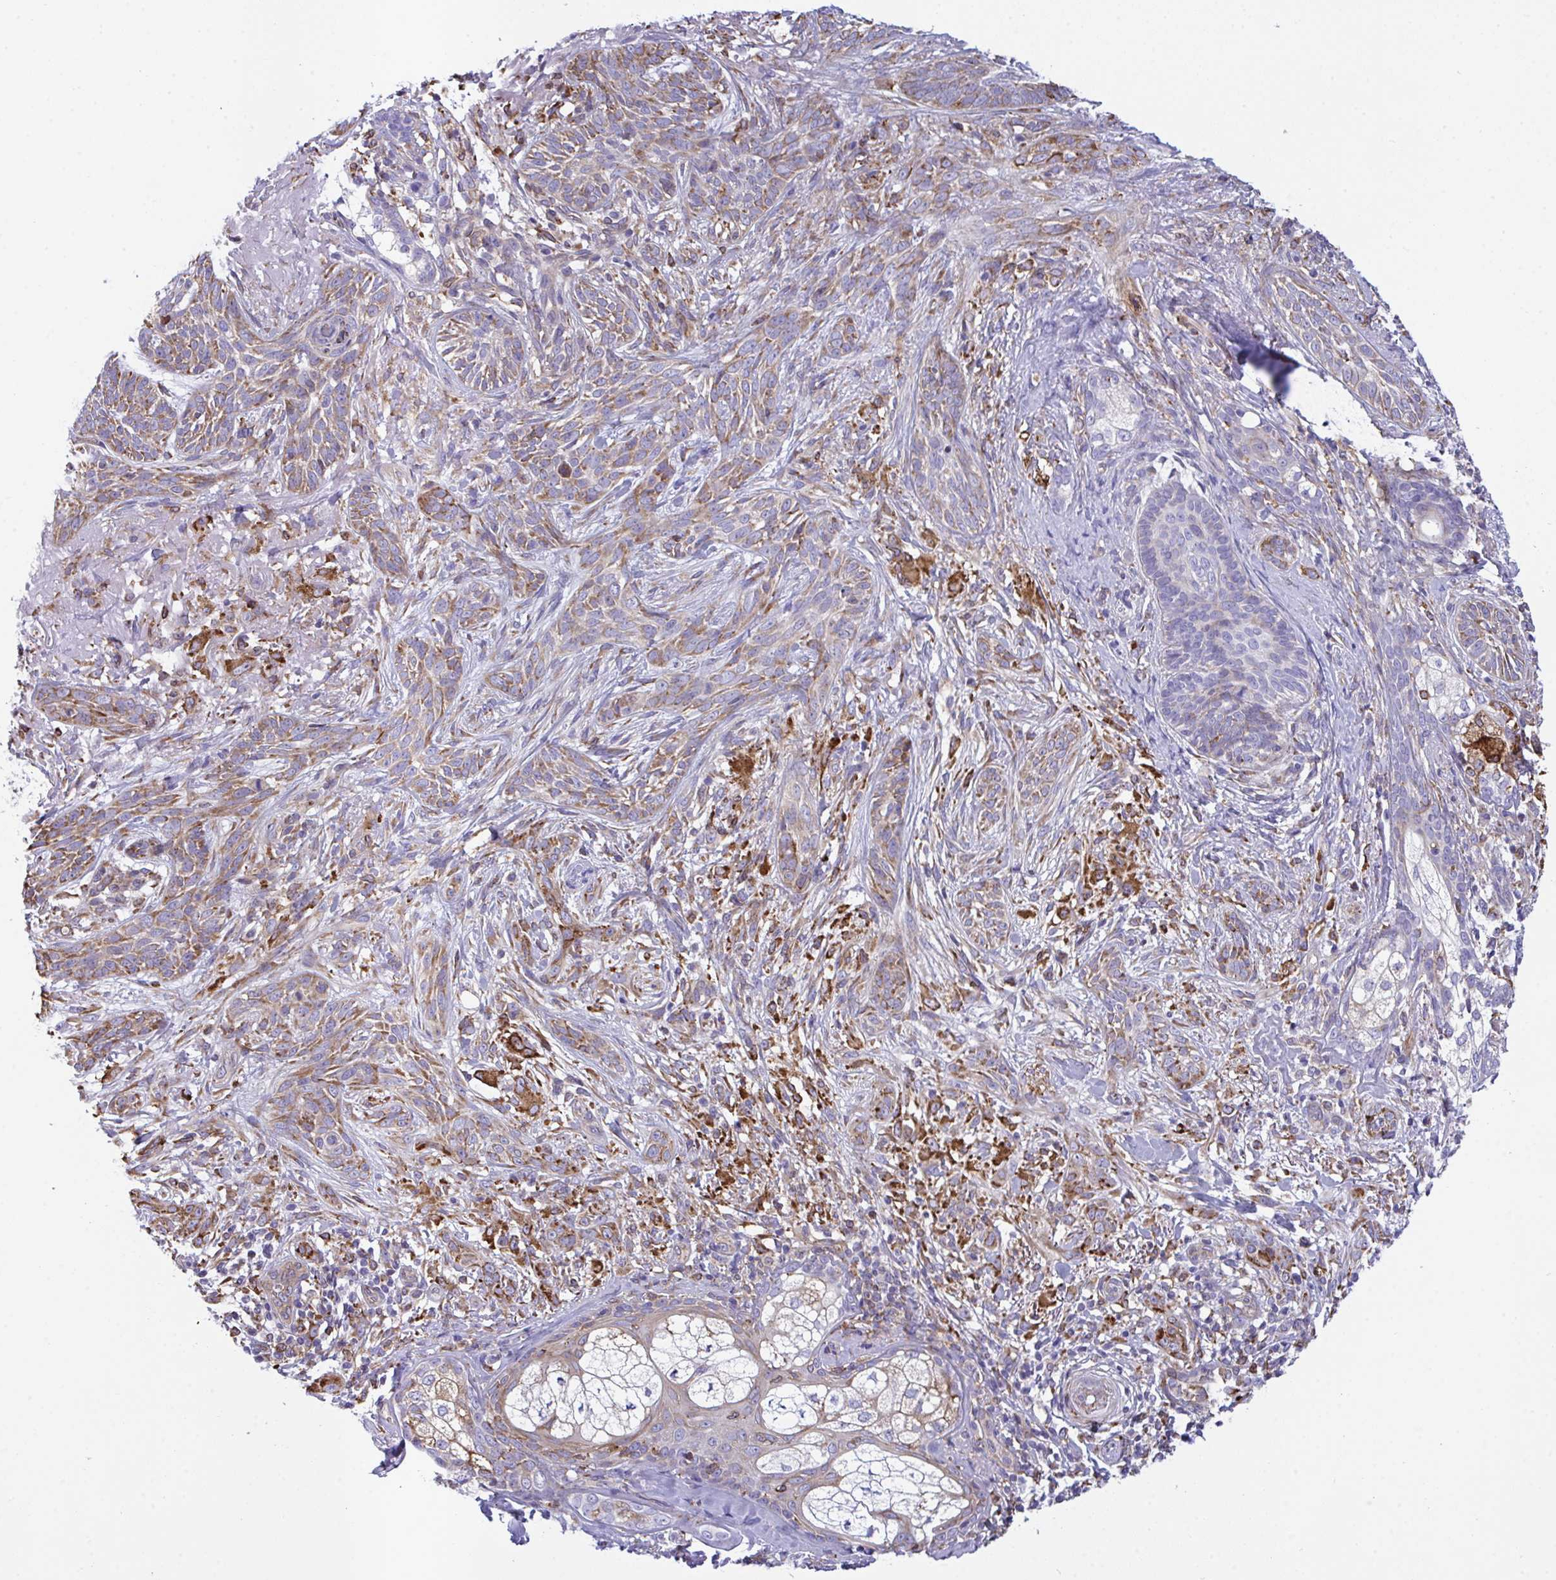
{"staining": {"intensity": "moderate", "quantity": "25%-75%", "location": "cytoplasmic/membranous"}, "tissue": "skin cancer", "cell_type": "Tumor cells", "image_type": "cancer", "snomed": [{"axis": "morphology", "description": "Basal cell carcinoma"}, {"axis": "topography", "description": "Skin"}], "caption": "This micrograph exhibits immunohistochemistry staining of human skin cancer, with medium moderate cytoplasmic/membranous expression in approximately 25%-75% of tumor cells.", "gene": "PEAK3", "patient": {"sex": "male", "age": 75}}